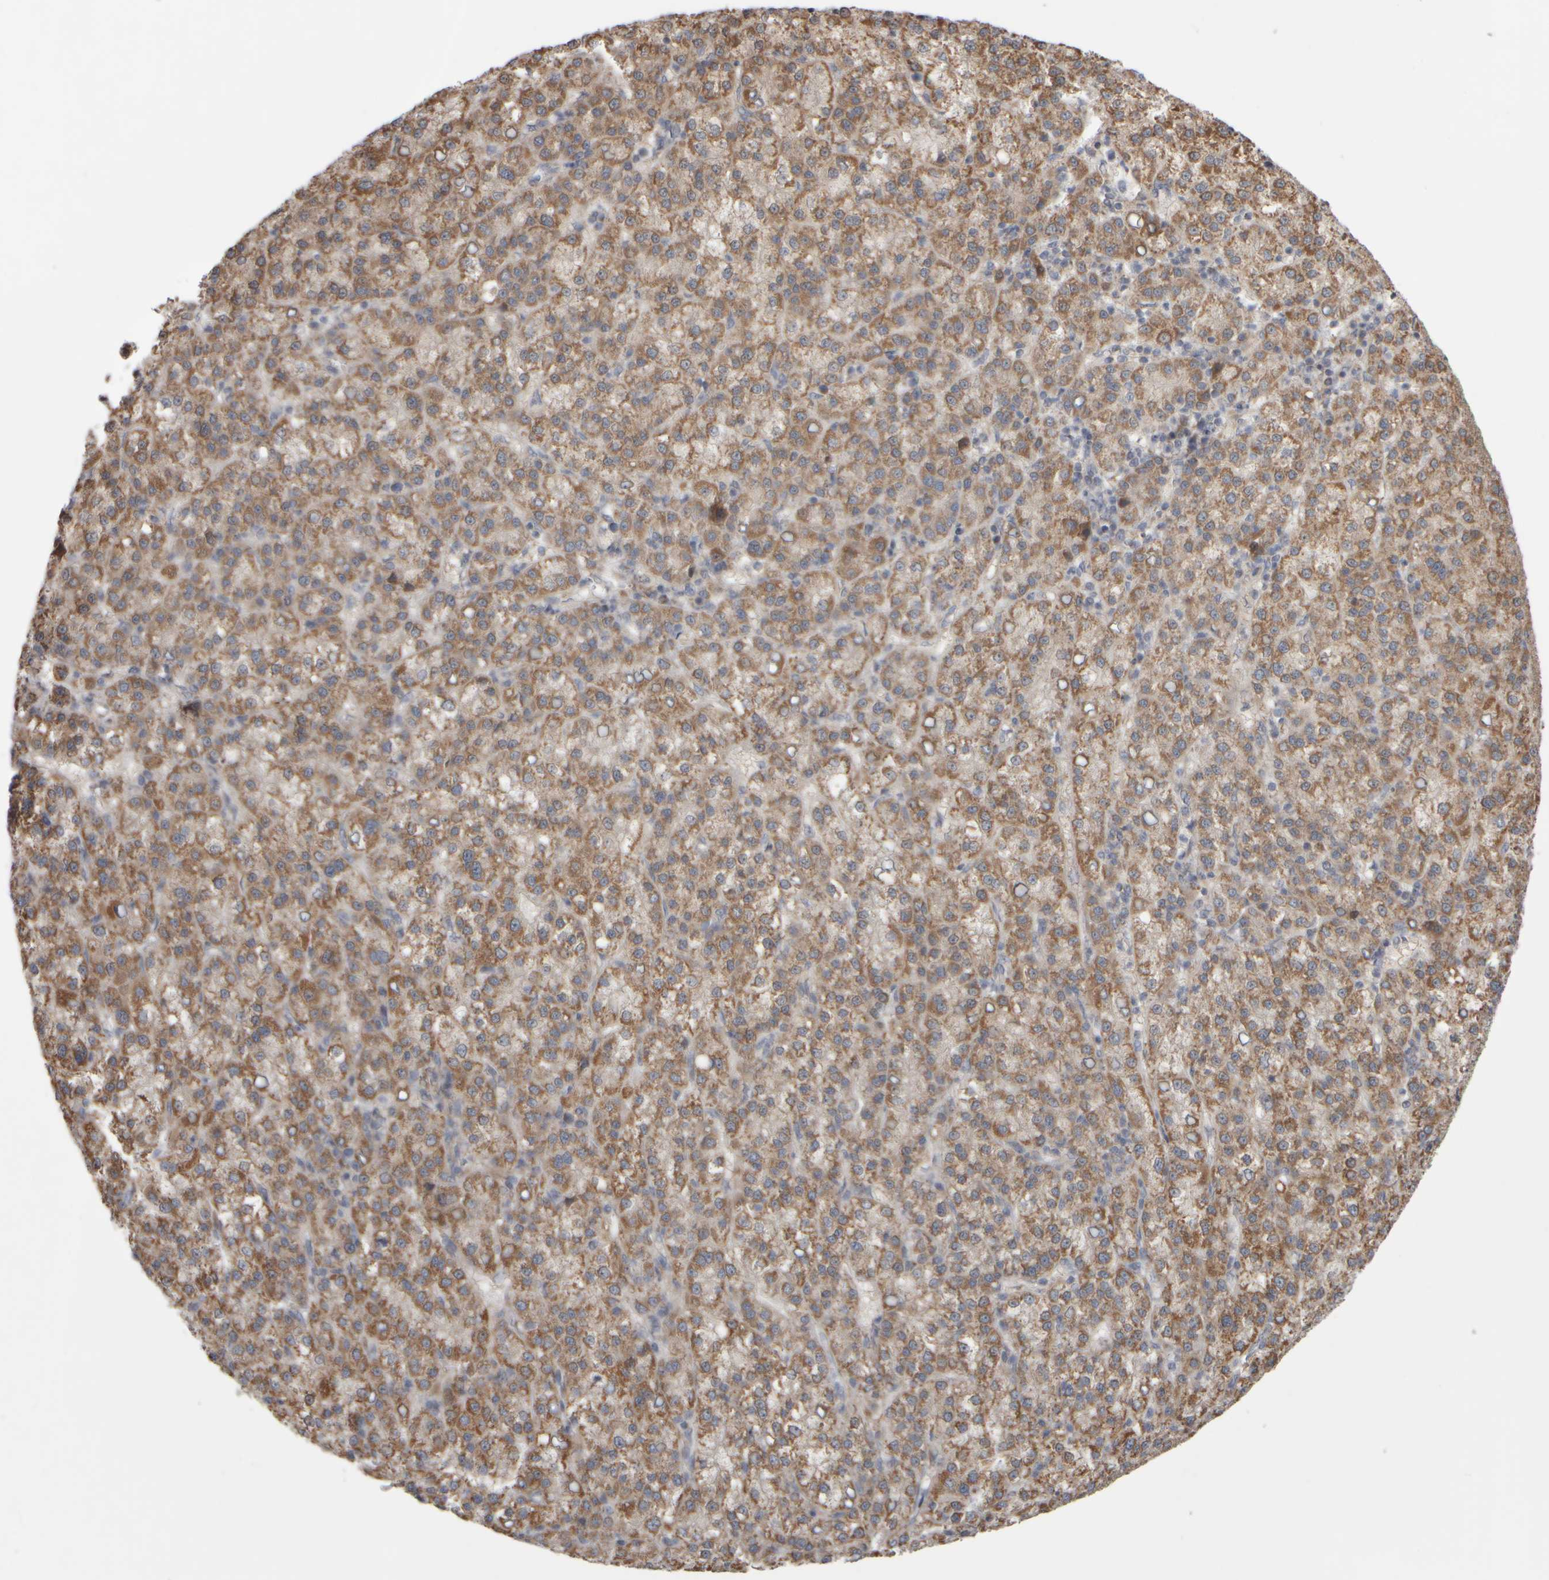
{"staining": {"intensity": "moderate", "quantity": ">75%", "location": "cytoplasmic/membranous"}, "tissue": "liver cancer", "cell_type": "Tumor cells", "image_type": "cancer", "snomed": [{"axis": "morphology", "description": "Carcinoma, Hepatocellular, NOS"}, {"axis": "topography", "description": "Liver"}], "caption": "Approximately >75% of tumor cells in liver cancer (hepatocellular carcinoma) exhibit moderate cytoplasmic/membranous protein positivity as visualized by brown immunohistochemical staining.", "gene": "SCO1", "patient": {"sex": "female", "age": 58}}